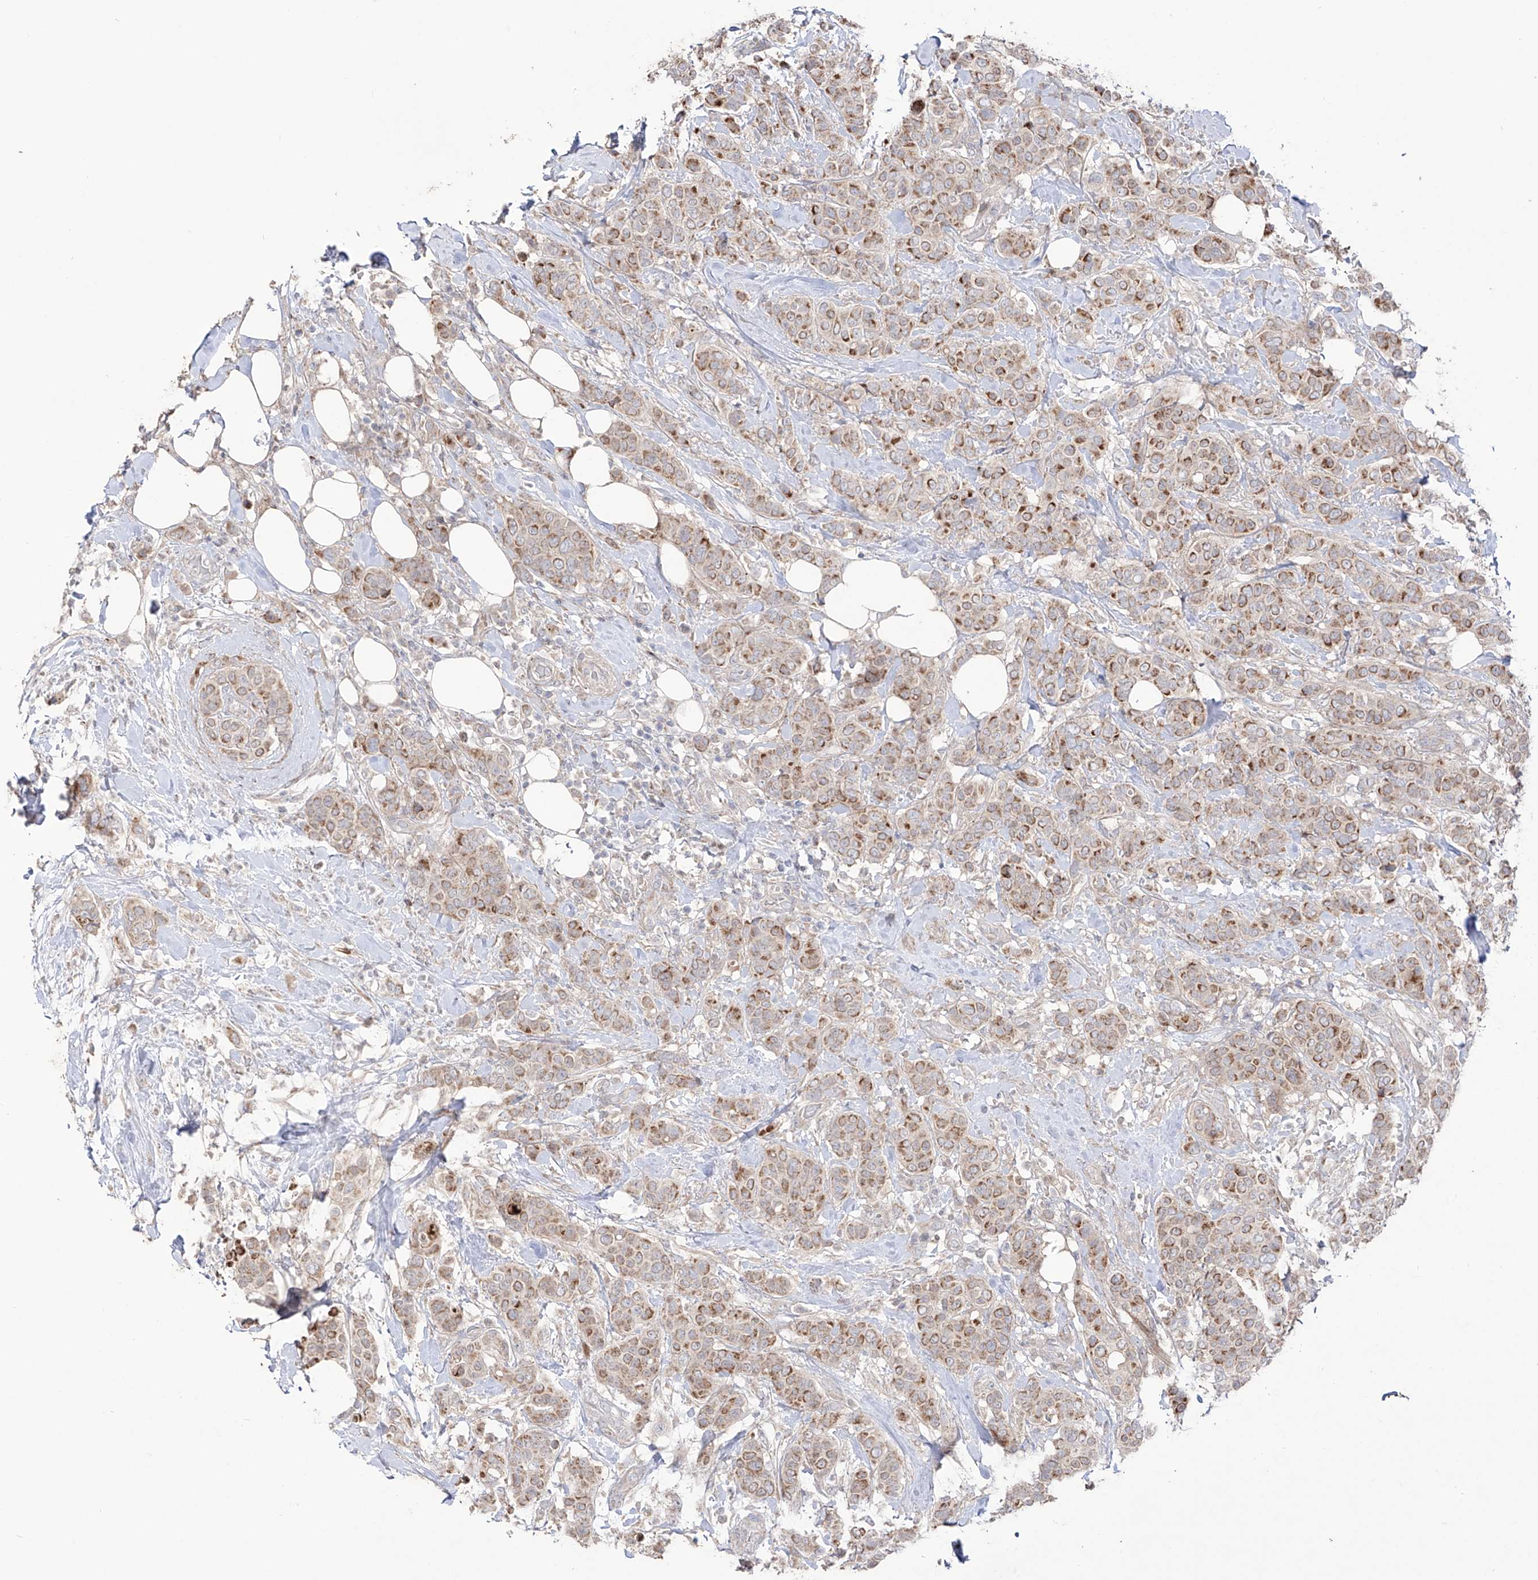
{"staining": {"intensity": "moderate", "quantity": ">75%", "location": "cytoplasmic/membranous"}, "tissue": "breast cancer", "cell_type": "Tumor cells", "image_type": "cancer", "snomed": [{"axis": "morphology", "description": "Lobular carcinoma"}, {"axis": "topography", "description": "Breast"}], "caption": "An IHC micrograph of tumor tissue is shown. Protein staining in brown labels moderate cytoplasmic/membranous positivity in breast cancer within tumor cells. (IHC, brightfield microscopy, high magnification).", "gene": "YKT6", "patient": {"sex": "female", "age": 51}}